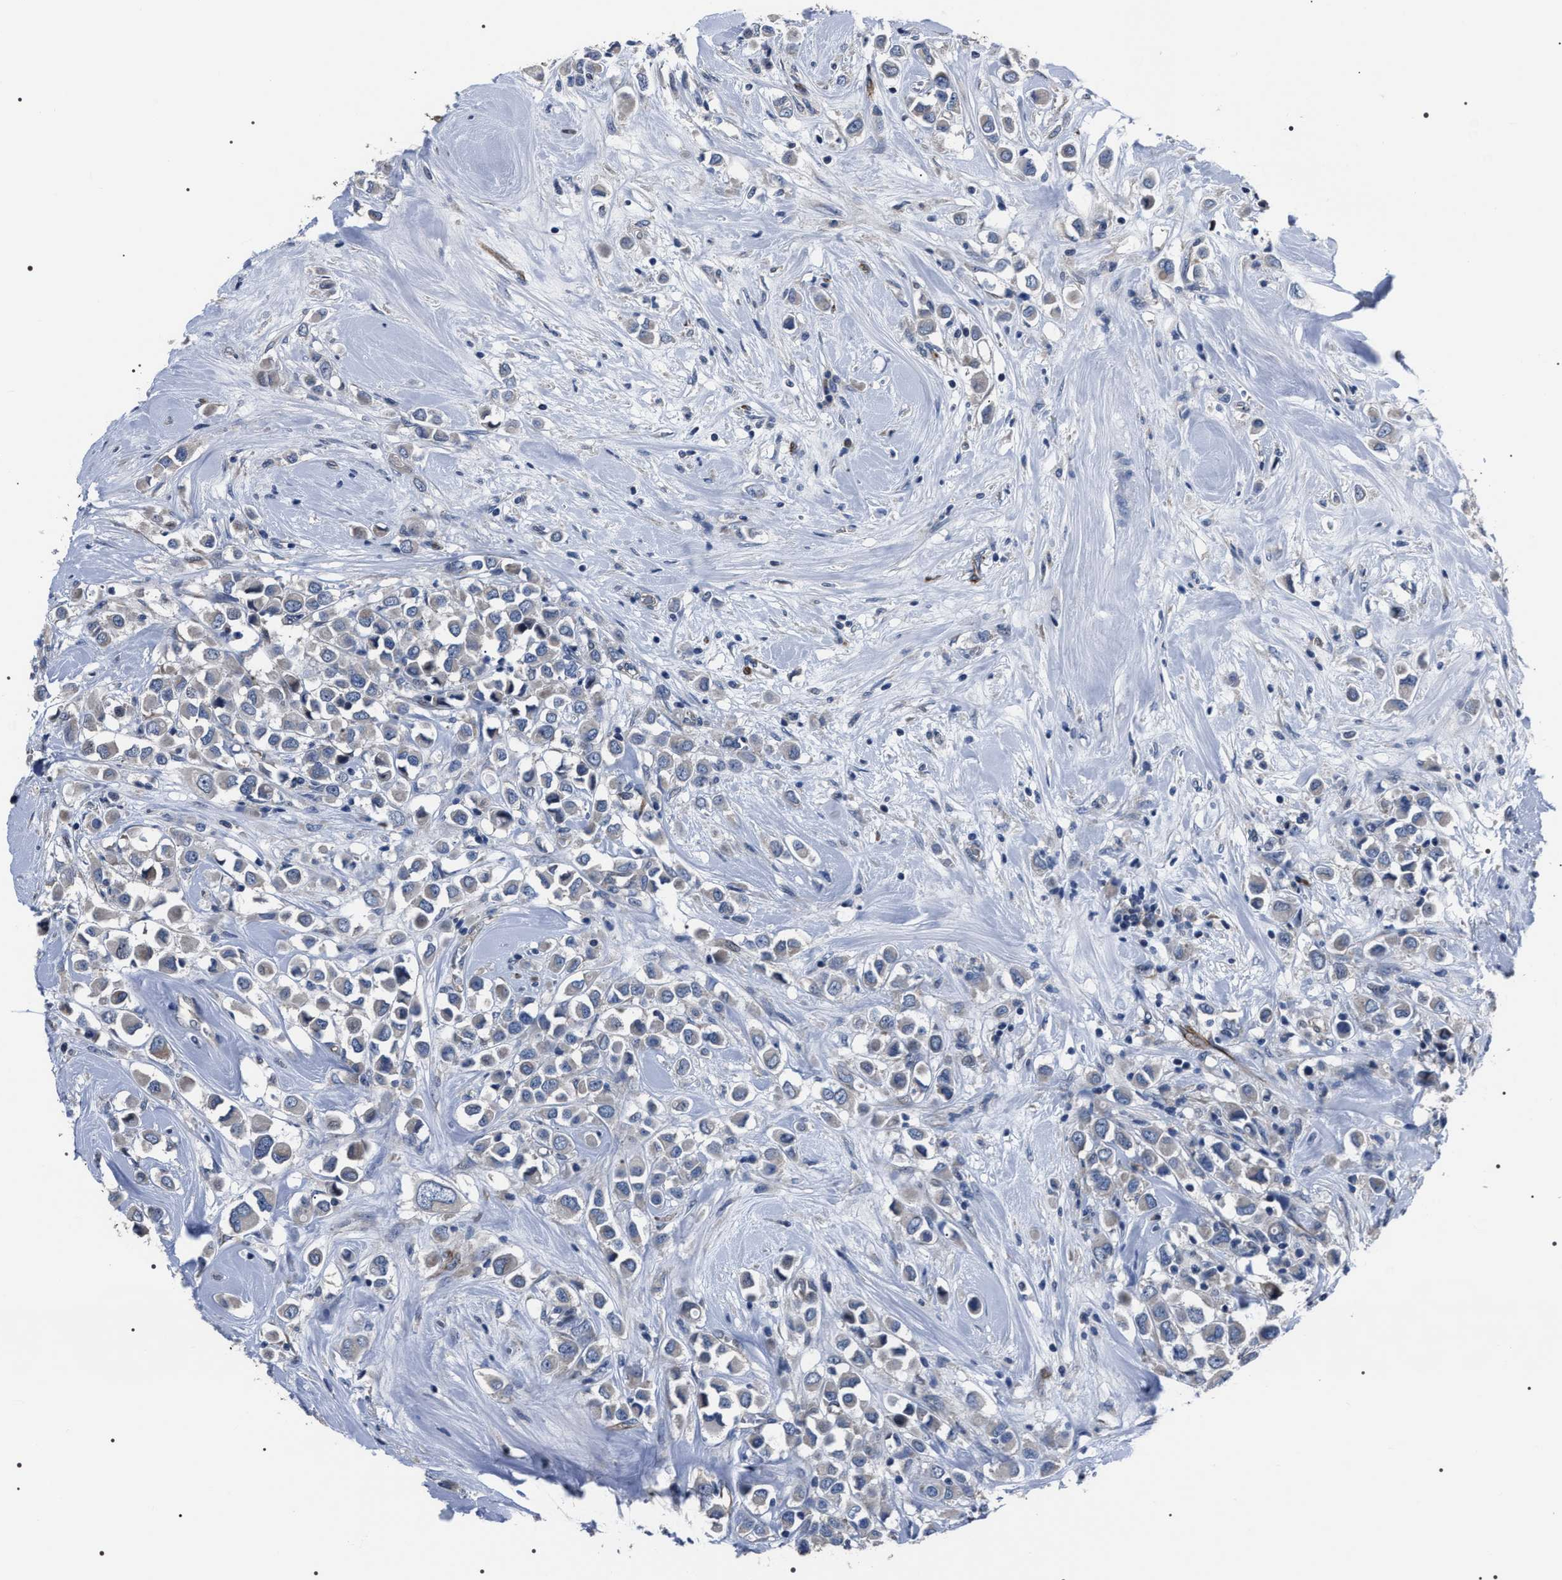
{"staining": {"intensity": "weak", "quantity": "<25%", "location": "cytoplasmic/membranous"}, "tissue": "breast cancer", "cell_type": "Tumor cells", "image_type": "cancer", "snomed": [{"axis": "morphology", "description": "Duct carcinoma"}, {"axis": "topography", "description": "Breast"}], "caption": "High power microscopy micrograph of an immunohistochemistry (IHC) image of intraductal carcinoma (breast), revealing no significant positivity in tumor cells. (DAB (3,3'-diaminobenzidine) IHC with hematoxylin counter stain).", "gene": "PKD1L1", "patient": {"sex": "female", "age": 61}}